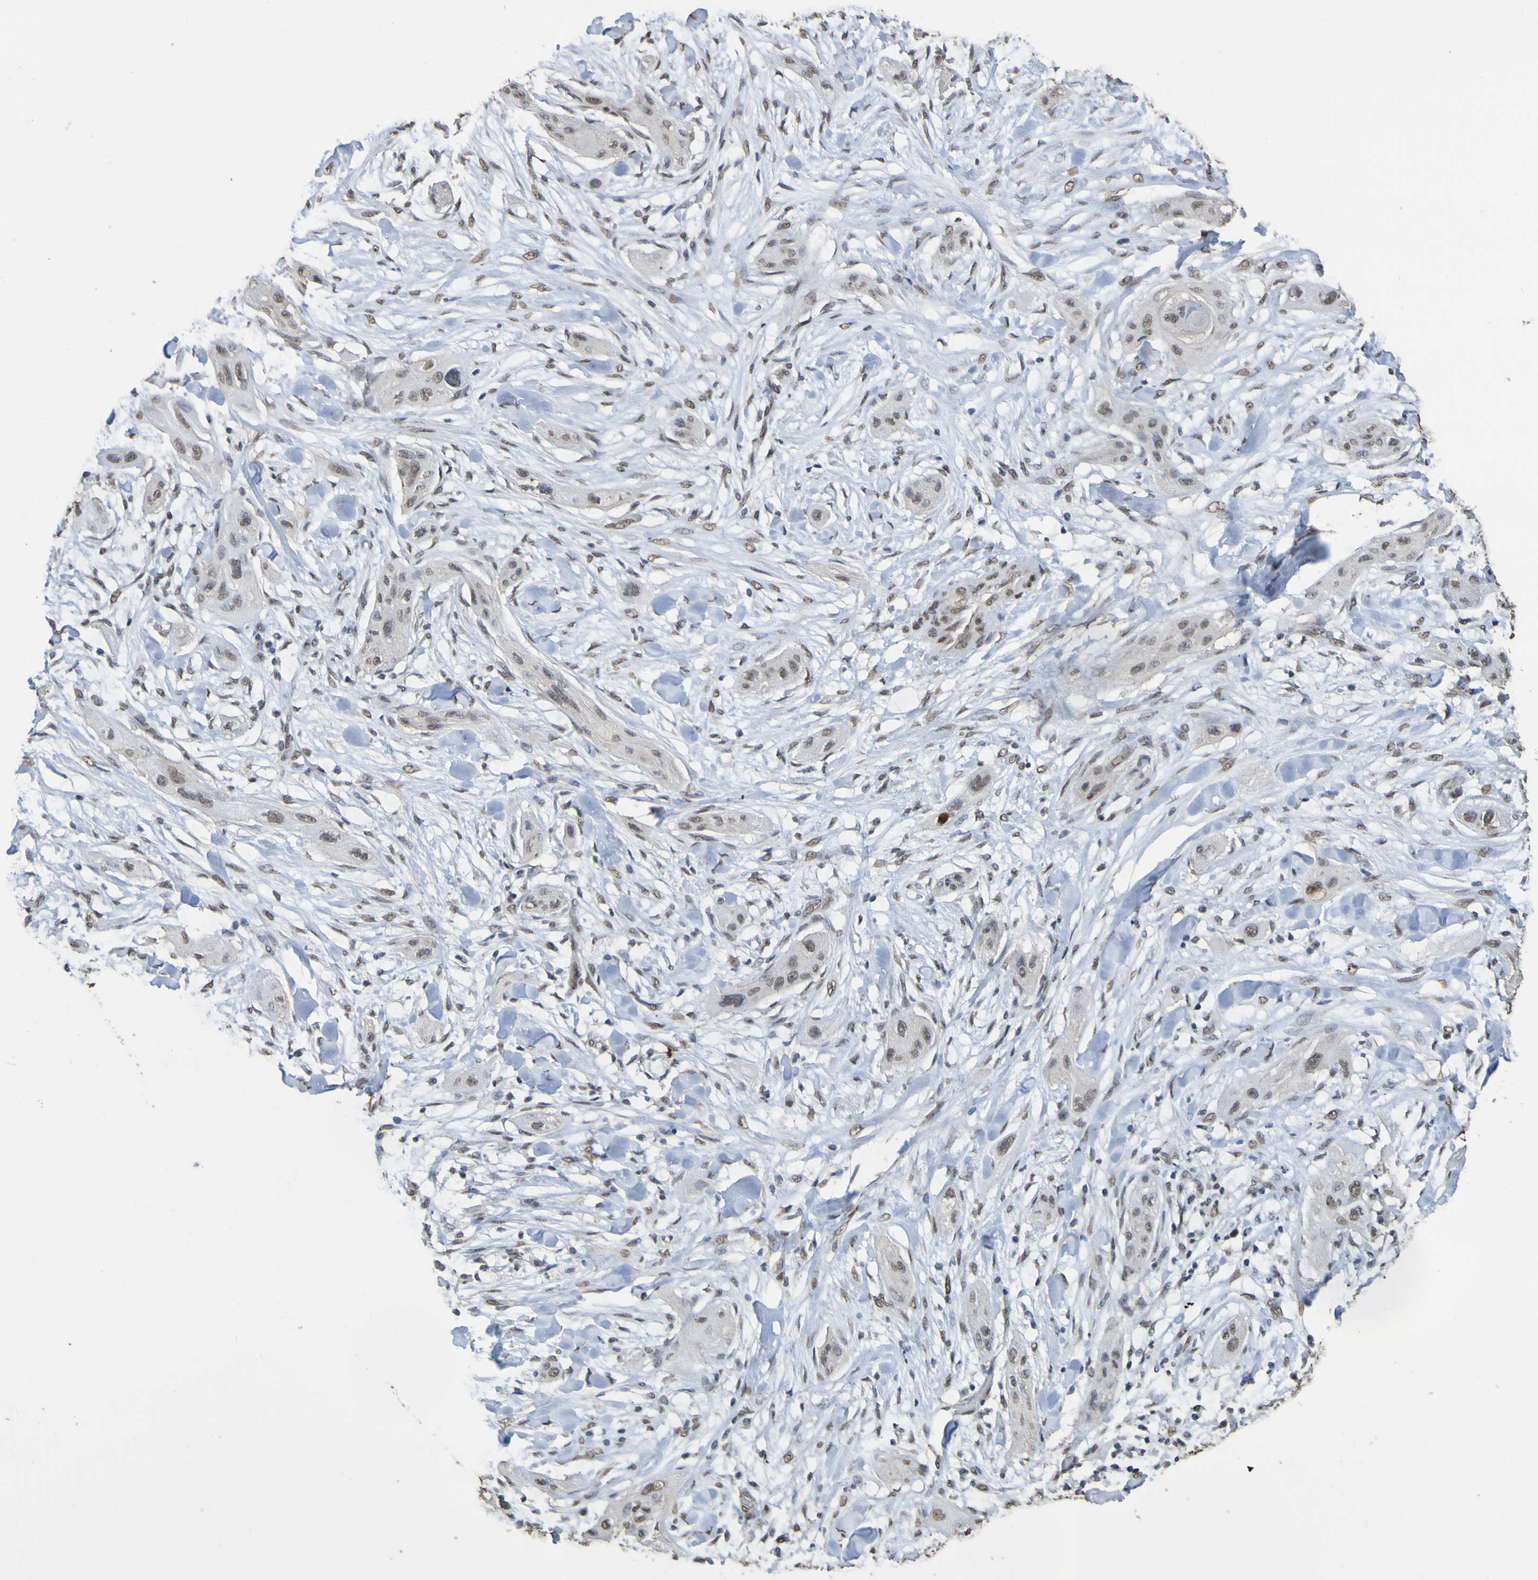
{"staining": {"intensity": "weak", "quantity": ">75%", "location": "nuclear"}, "tissue": "lung cancer", "cell_type": "Tumor cells", "image_type": "cancer", "snomed": [{"axis": "morphology", "description": "Squamous cell carcinoma, NOS"}, {"axis": "topography", "description": "Lung"}], "caption": "Immunohistochemistry (IHC) of lung squamous cell carcinoma demonstrates low levels of weak nuclear expression in about >75% of tumor cells. The staining was performed using DAB (3,3'-diaminobenzidine), with brown indicating positive protein expression. Nuclei are stained blue with hematoxylin.", "gene": "ALKBH2", "patient": {"sex": "female", "age": 47}}